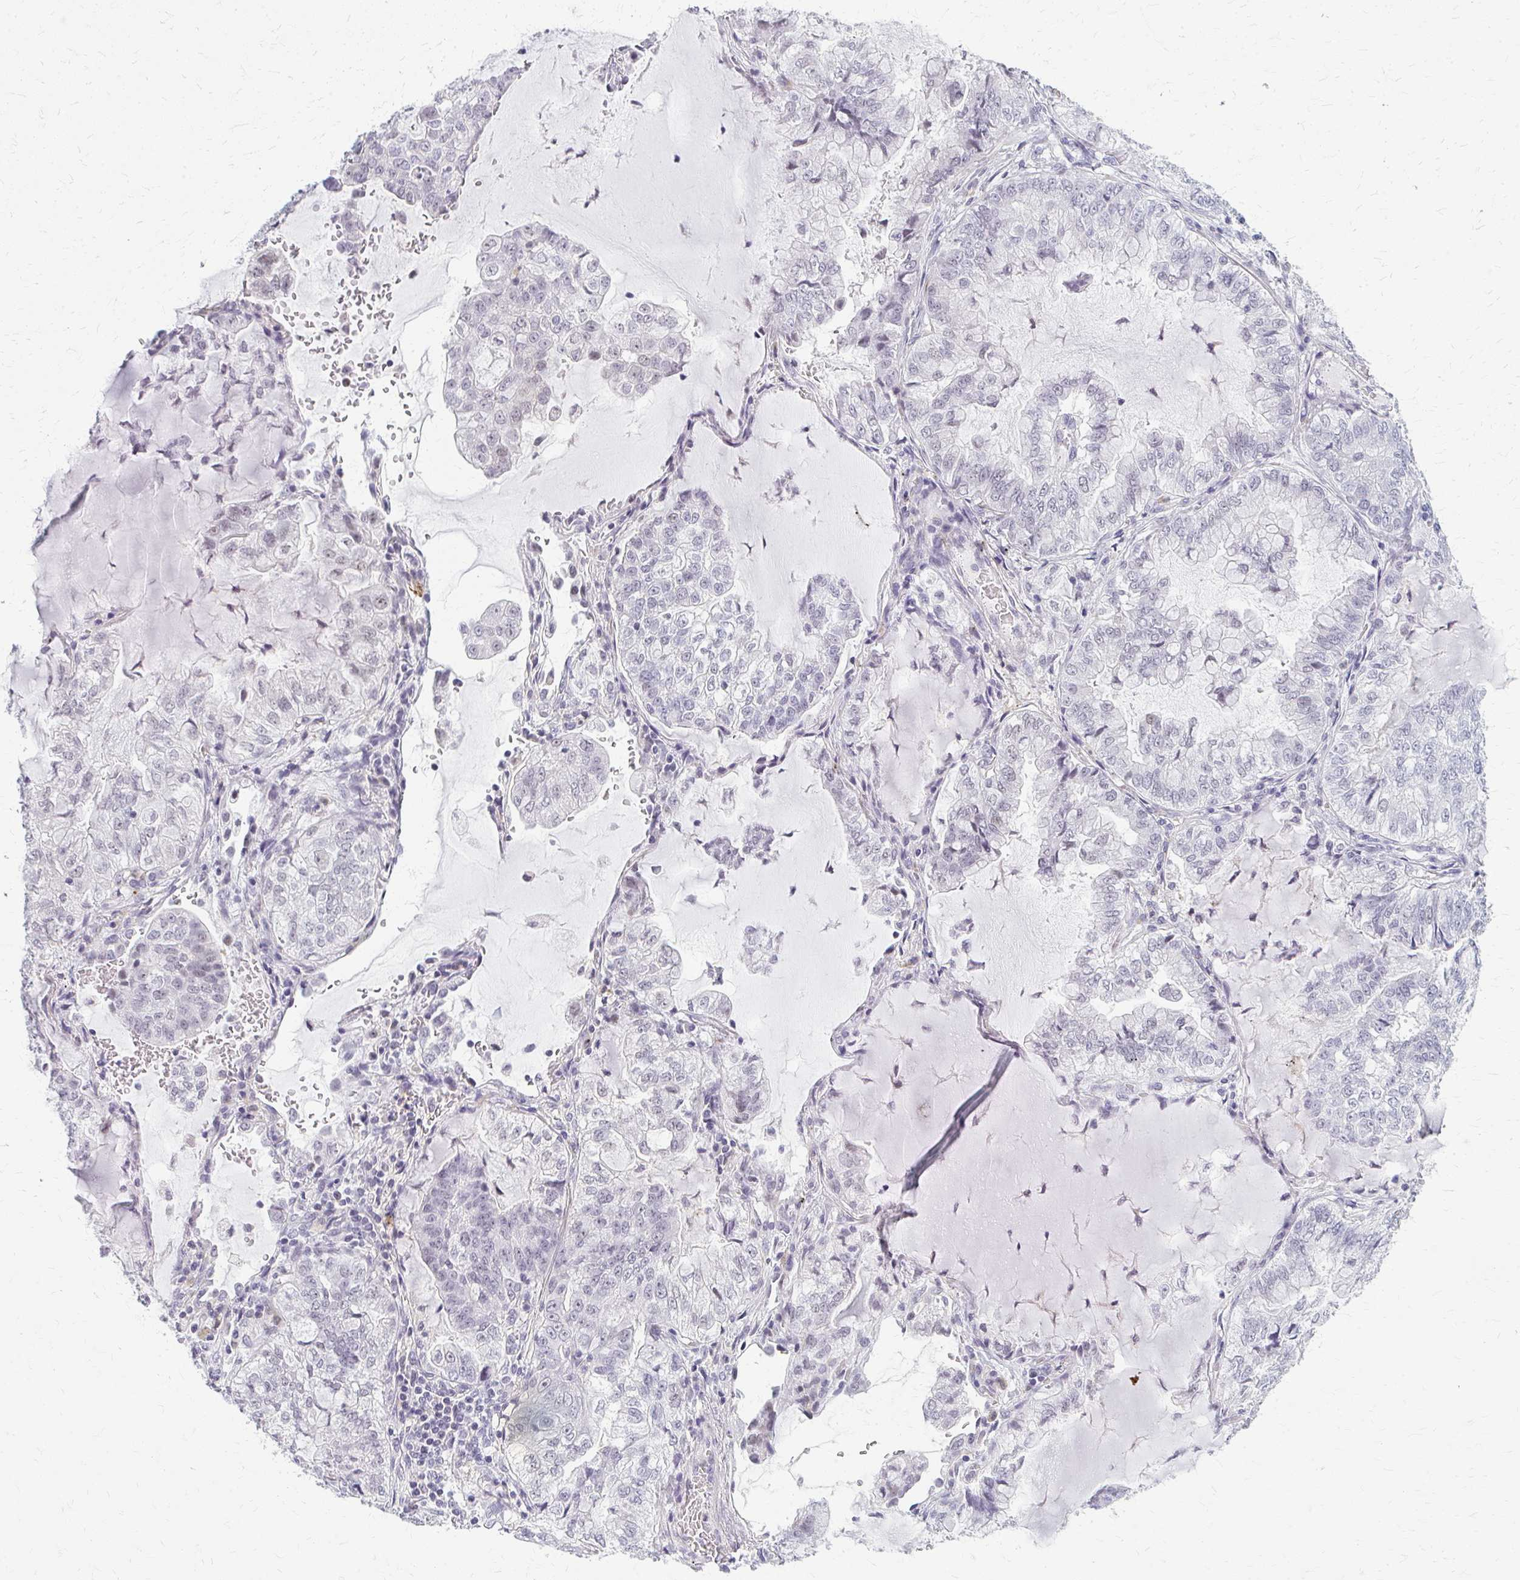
{"staining": {"intensity": "negative", "quantity": "none", "location": "none"}, "tissue": "lung cancer", "cell_type": "Tumor cells", "image_type": "cancer", "snomed": [{"axis": "morphology", "description": "Adenocarcinoma, NOS"}, {"axis": "topography", "description": "Lymph node"}, {"axis": "topography", "description": "Lung"}], "caption": "There is no significant positivity in tumor cells of lung cancer (adenocarcinoma). (DAB (3,3'-diaminobenzidine) immunohistochemistry with hematoxylin counter stain).", "gene": "CASQ2", "patient": {"sex": "male", "age": 66}}